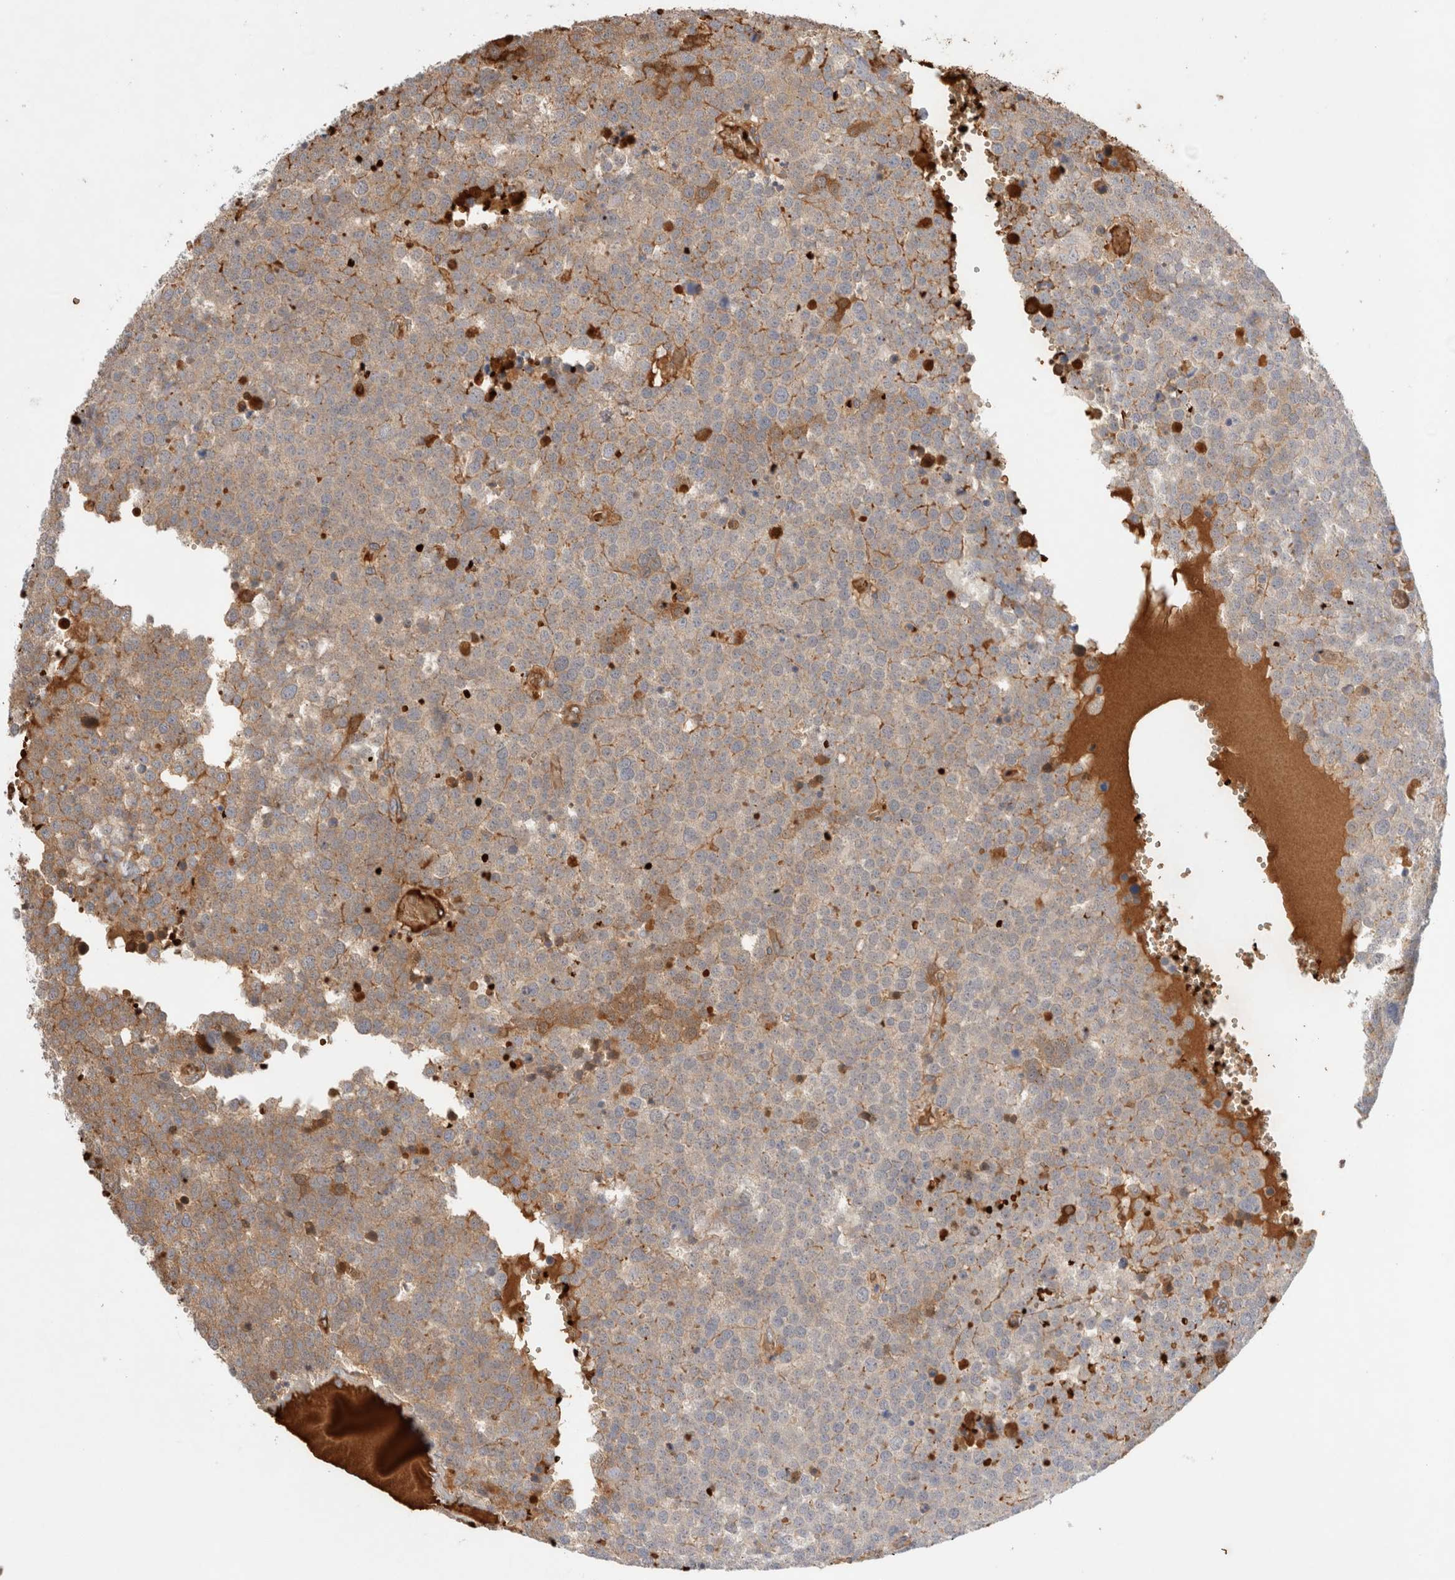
{"staining": {"intensity": "weak", "quantity": "25%-75%", "location": "cytoplasmic/membranous"}, "tissue": "testis cancer", "cell_type": "Tumor cells", "image_type": "cancer", "snomed": [{"axis": "morphology", "description": "Seminoma, NOS"}, {"axis": "topography", "description": "Testis"}], "caption": "Tumor cells demonstrate weak cytoplasmic/membranous expression in approximately 25%-75% of cells in testis cancer (seminoma). (IHC, brightfield microscopy, high magnification).", "gene": "MST1", "patient": {"sex": "male", "age": 71}}